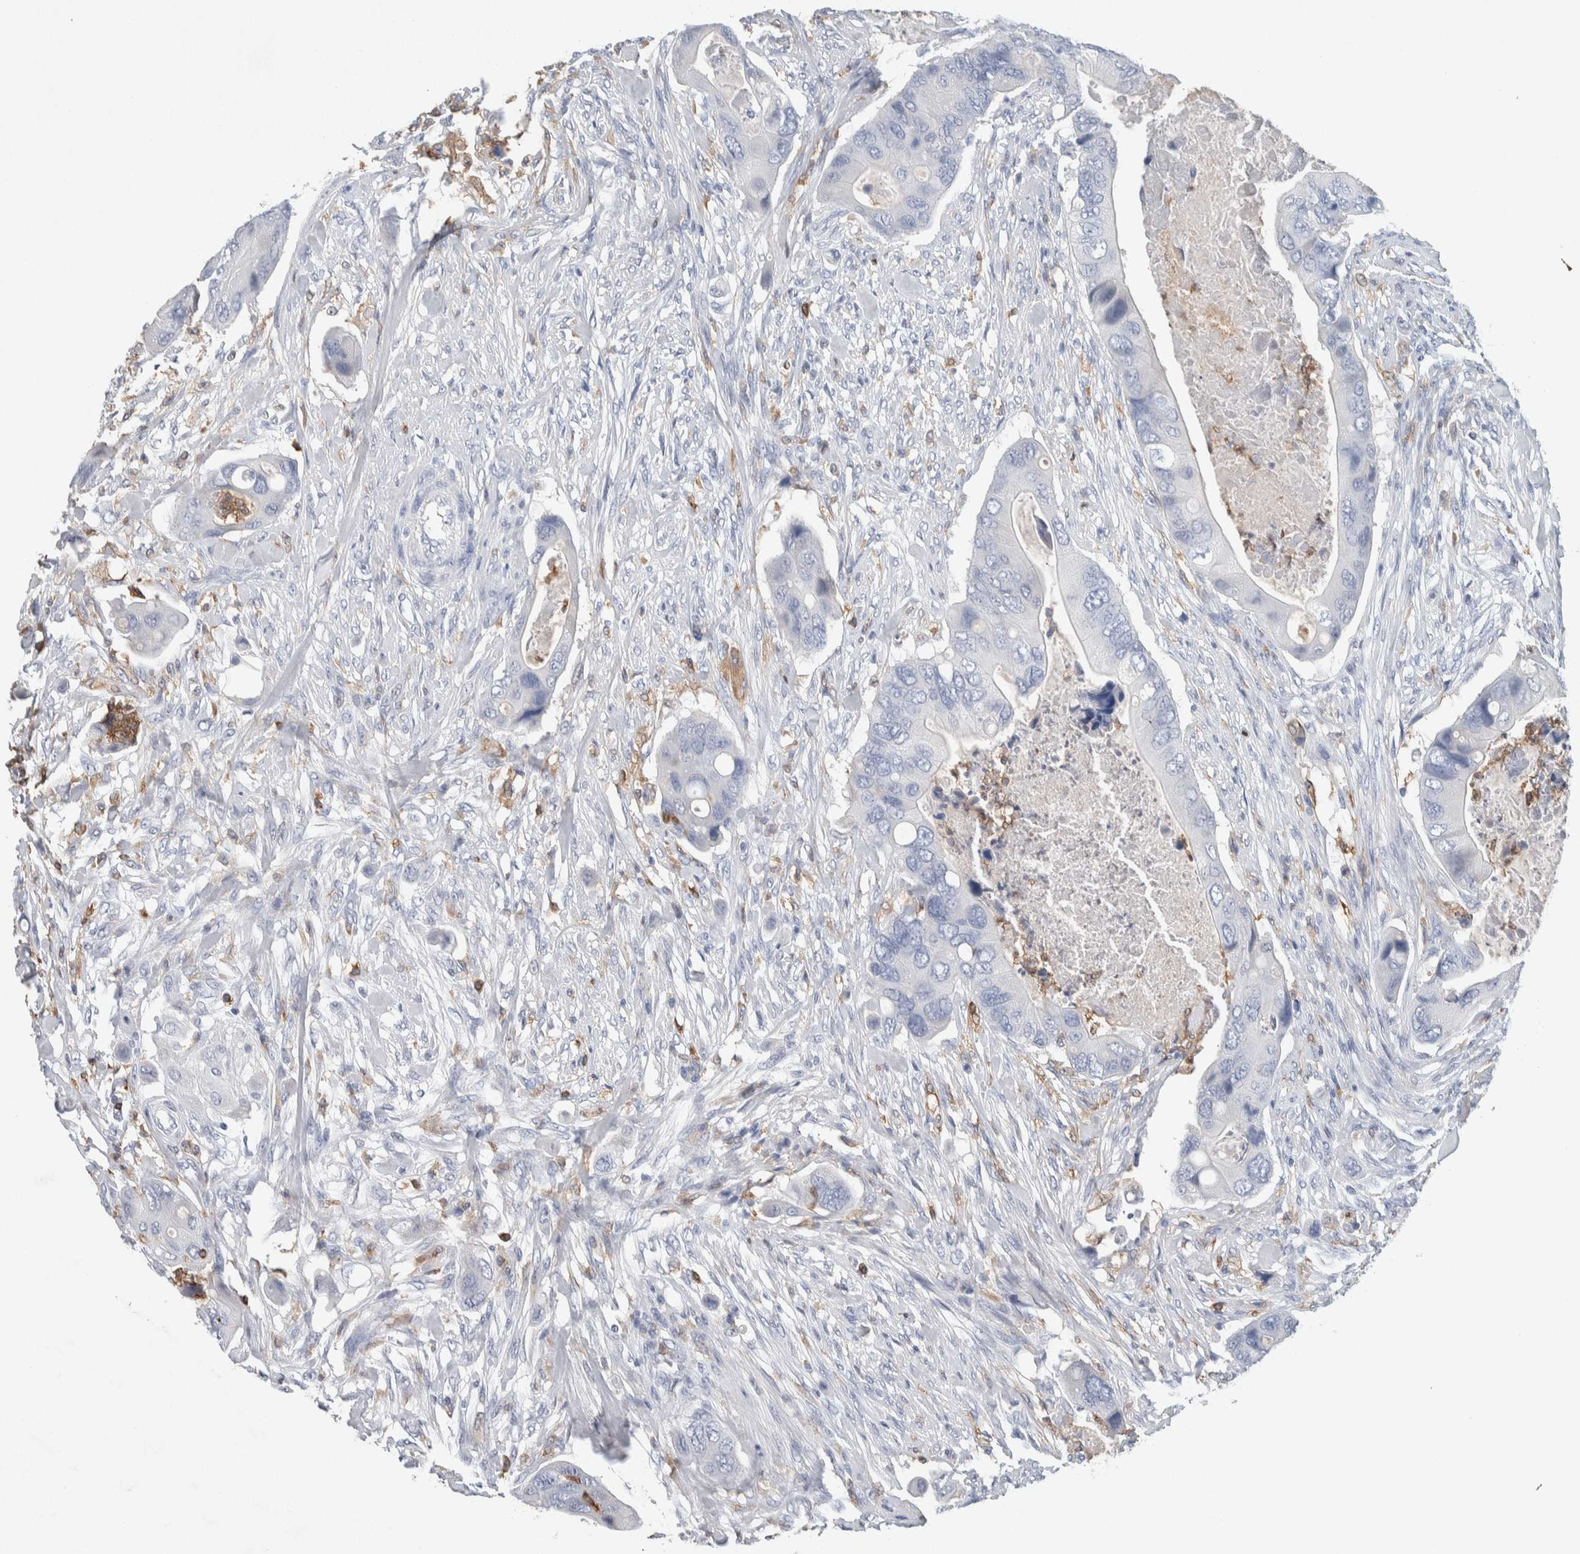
{"staining": {"intensity": "negative", "quantity": "none", "location": "none"}, "tissue": "colorectal cancer", "cell_type": "Tumor cells", "image_type": "cancer", "snomed": [{"axis": "morphology", "description": "Adenocarcinoma, NOS"}, {"axis": "topography", "description": "Rectum"}], "caption": "This is an IHC histopathology image of colorectal cancer (adenocarcinoma). There is no staining in tumor cells.", "gene": "NCF2", "patient": {"sex": "female", "age": 57}}